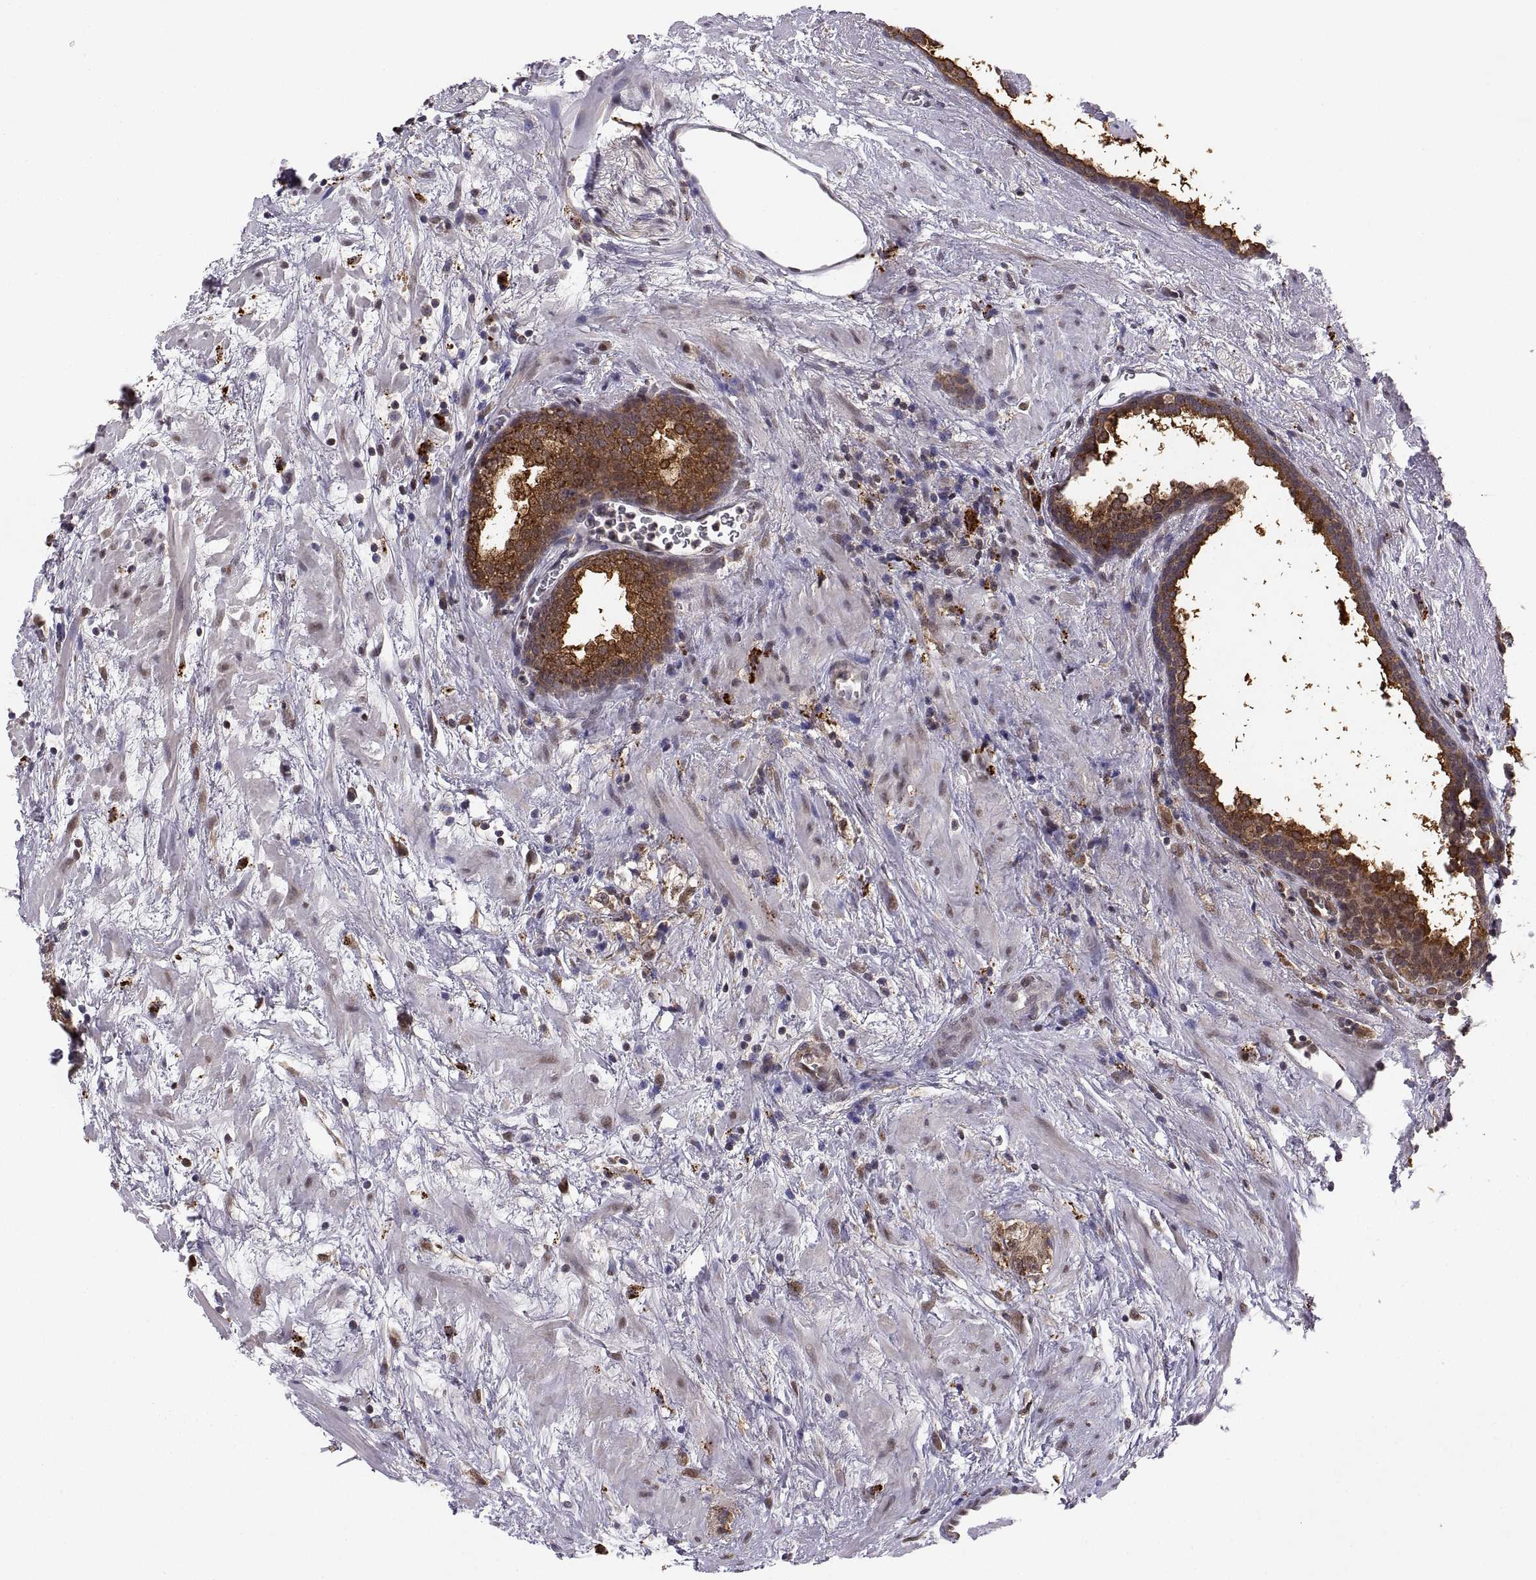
{"staining": {"intensity": "strong", "quantity": ">75%", "location": "cytoplasmic/membranous"}, "tissue": "prostate cancer", "cell_type": "Tumor cells", "image_type": "cancer", "snomed": [{"axis": "morphology", "description": "Adenocarcinoma, NOS"}, {"axis": "topography", "description": "Prostate and seminal vesicle, NOS"}], "caption": "This histopathology image shows prostate adenocarcinoma stained with immunohistochemistry (IHC) to label a protein in brown. The cytoplasmic/membranous of tumor cells show strong positivity for the protein. Nuclei are counter-stained blue.", "gene": "PSMC2", "patient": {"sex": "male", "age": 63}}